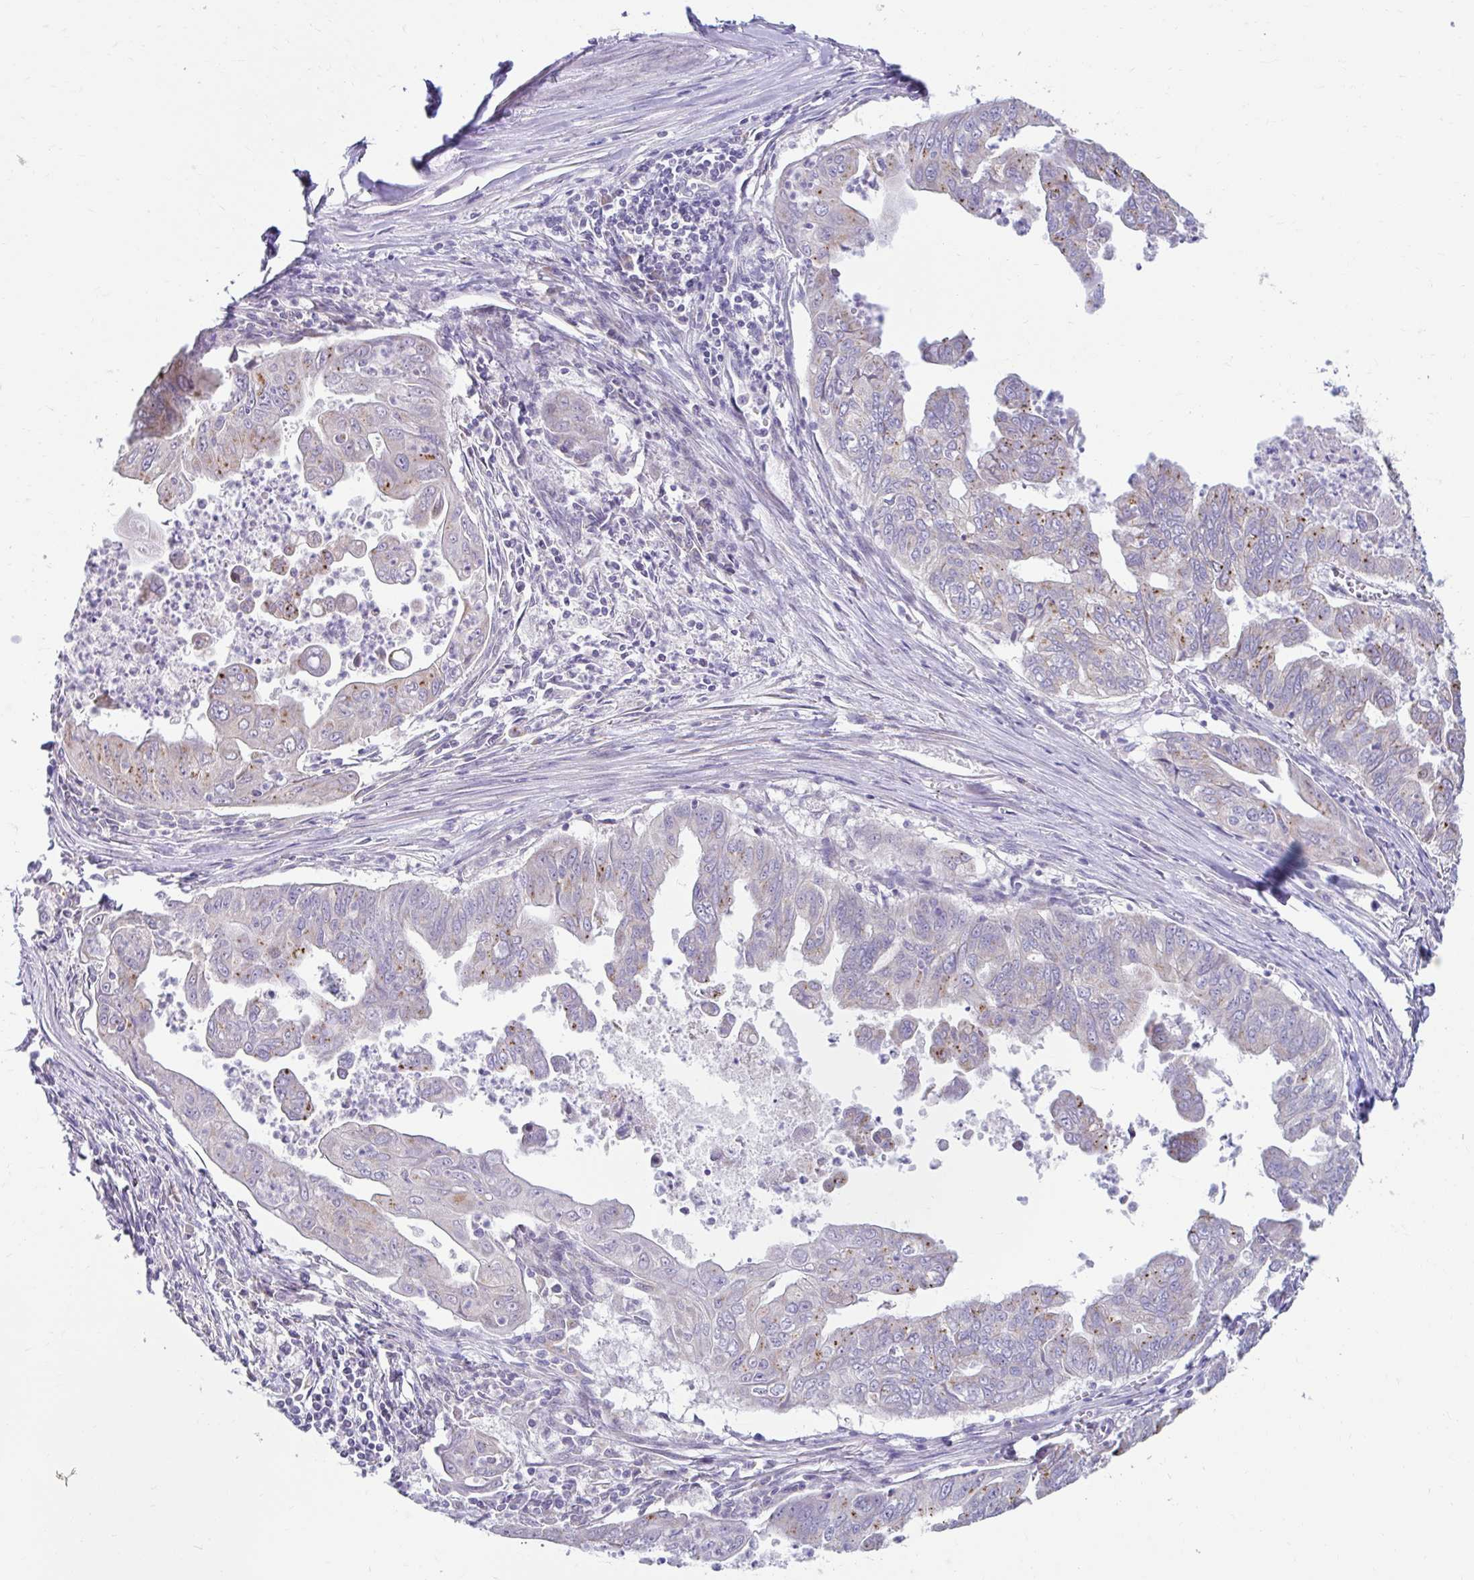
{"staining": {"intensity": "moderate", "quantity": "25%-75%", "location": "cytoplasmic/membranous"}, "tissue": "stomach cancer", "cell_type": "Tumor cells", "image_type": "cancer", "snomed": [{"axis": "morphology", "description": "Adenocarcinoma, NOS"}, {"axis": "topography", "description": "Stomach, upper"}], "caption": "A high-resolution photomicrograph shows immunohistochemistry staining of stomach adenocarcinoma, which reveals moderate cytoplasmic/membranous staining in about 25%-75% of tumor cells.", "gene": "NT5C1B", "patient": {"sex": "male", "age": 80}}